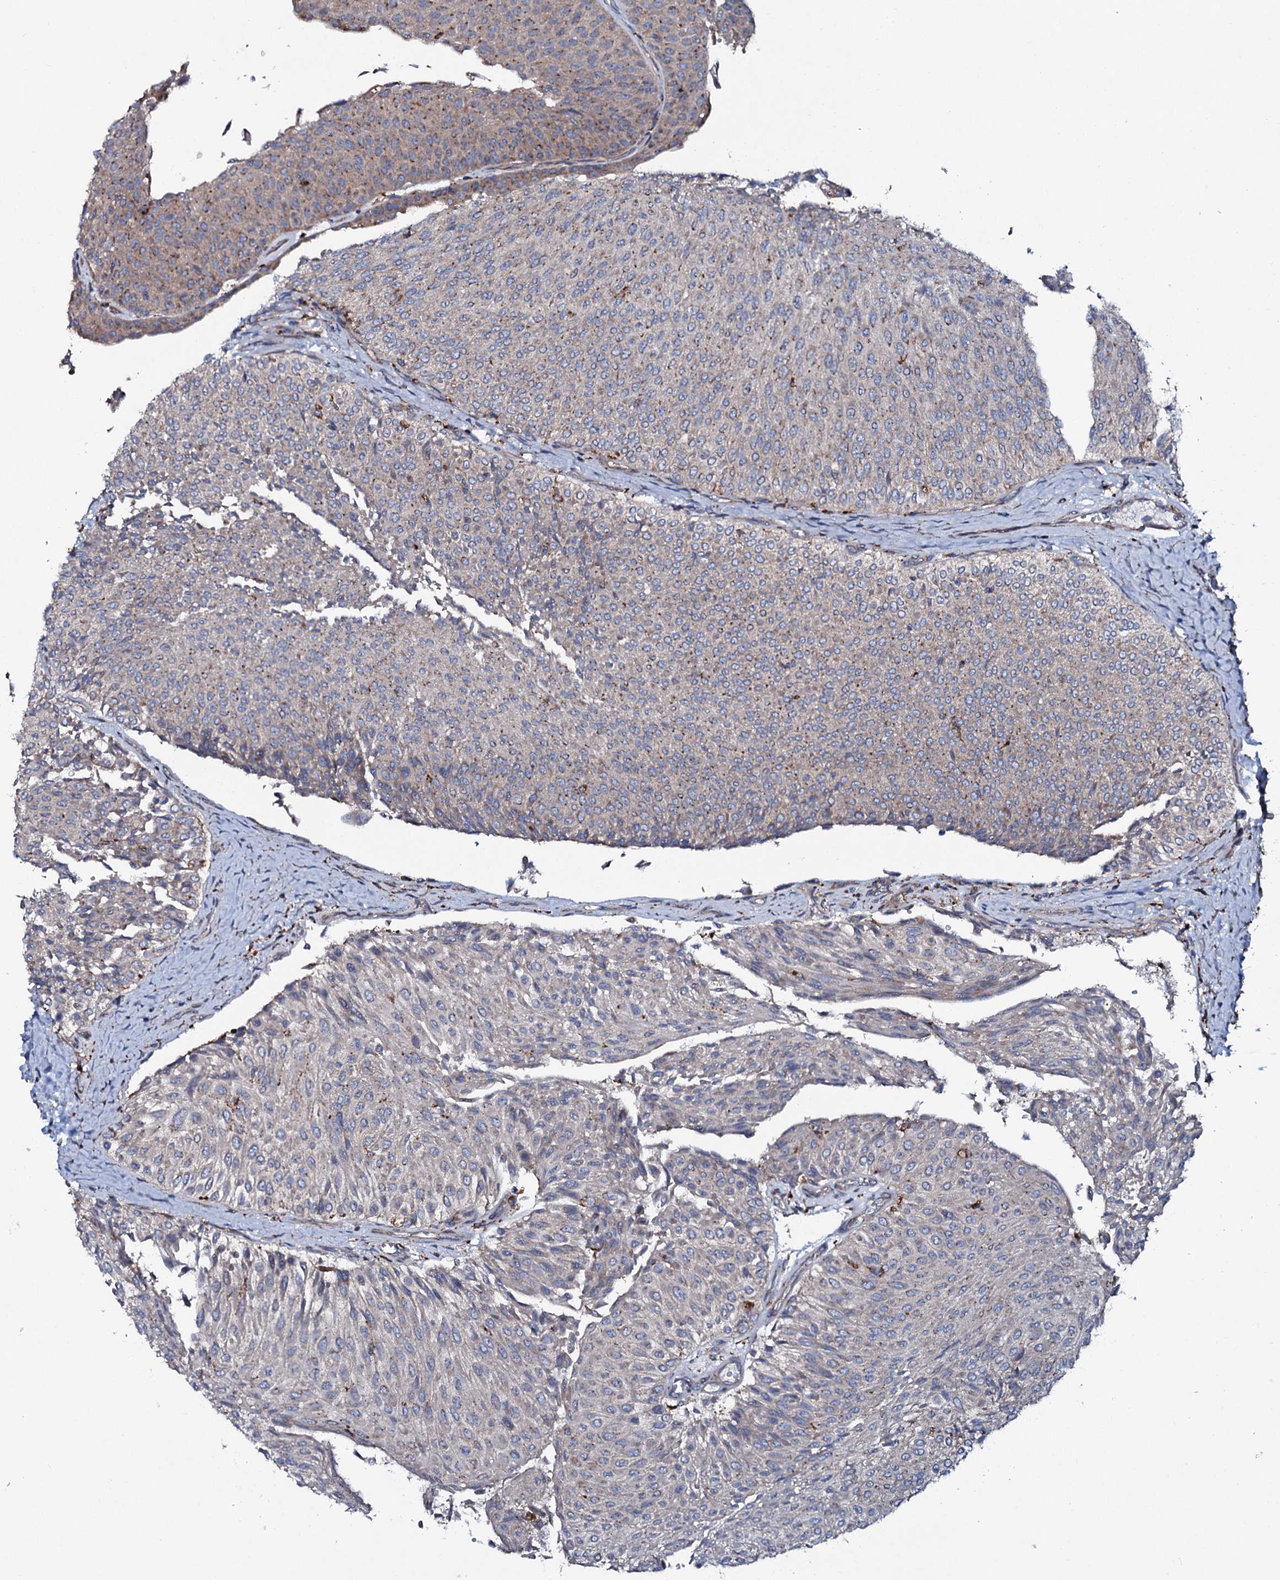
{"staining": {"intensity": "weak", "quantity": "25%-75%", "location": "cytoplasmic/membranous"}, "tissue": "urothelial cancer", "cell_type": "Tumor cells", "image_type": "cancer", "snomed": [{"axis": "morphology", "description": "Urothelial carcinoma, Low grade"}, {"axis": "topography", "description": "Urinary bladder"}], "caption": "A brown stain labels weak cytoplasmic/membranous staining of a protein in human urothelial cancer tumor cells. The staining was performed using DAB, with brown indicating positive protein expression. Nuclei are stained blue with hematoxylin.", "gene": "P2RX4", "patient": {"sex": "male", "age": 78}}